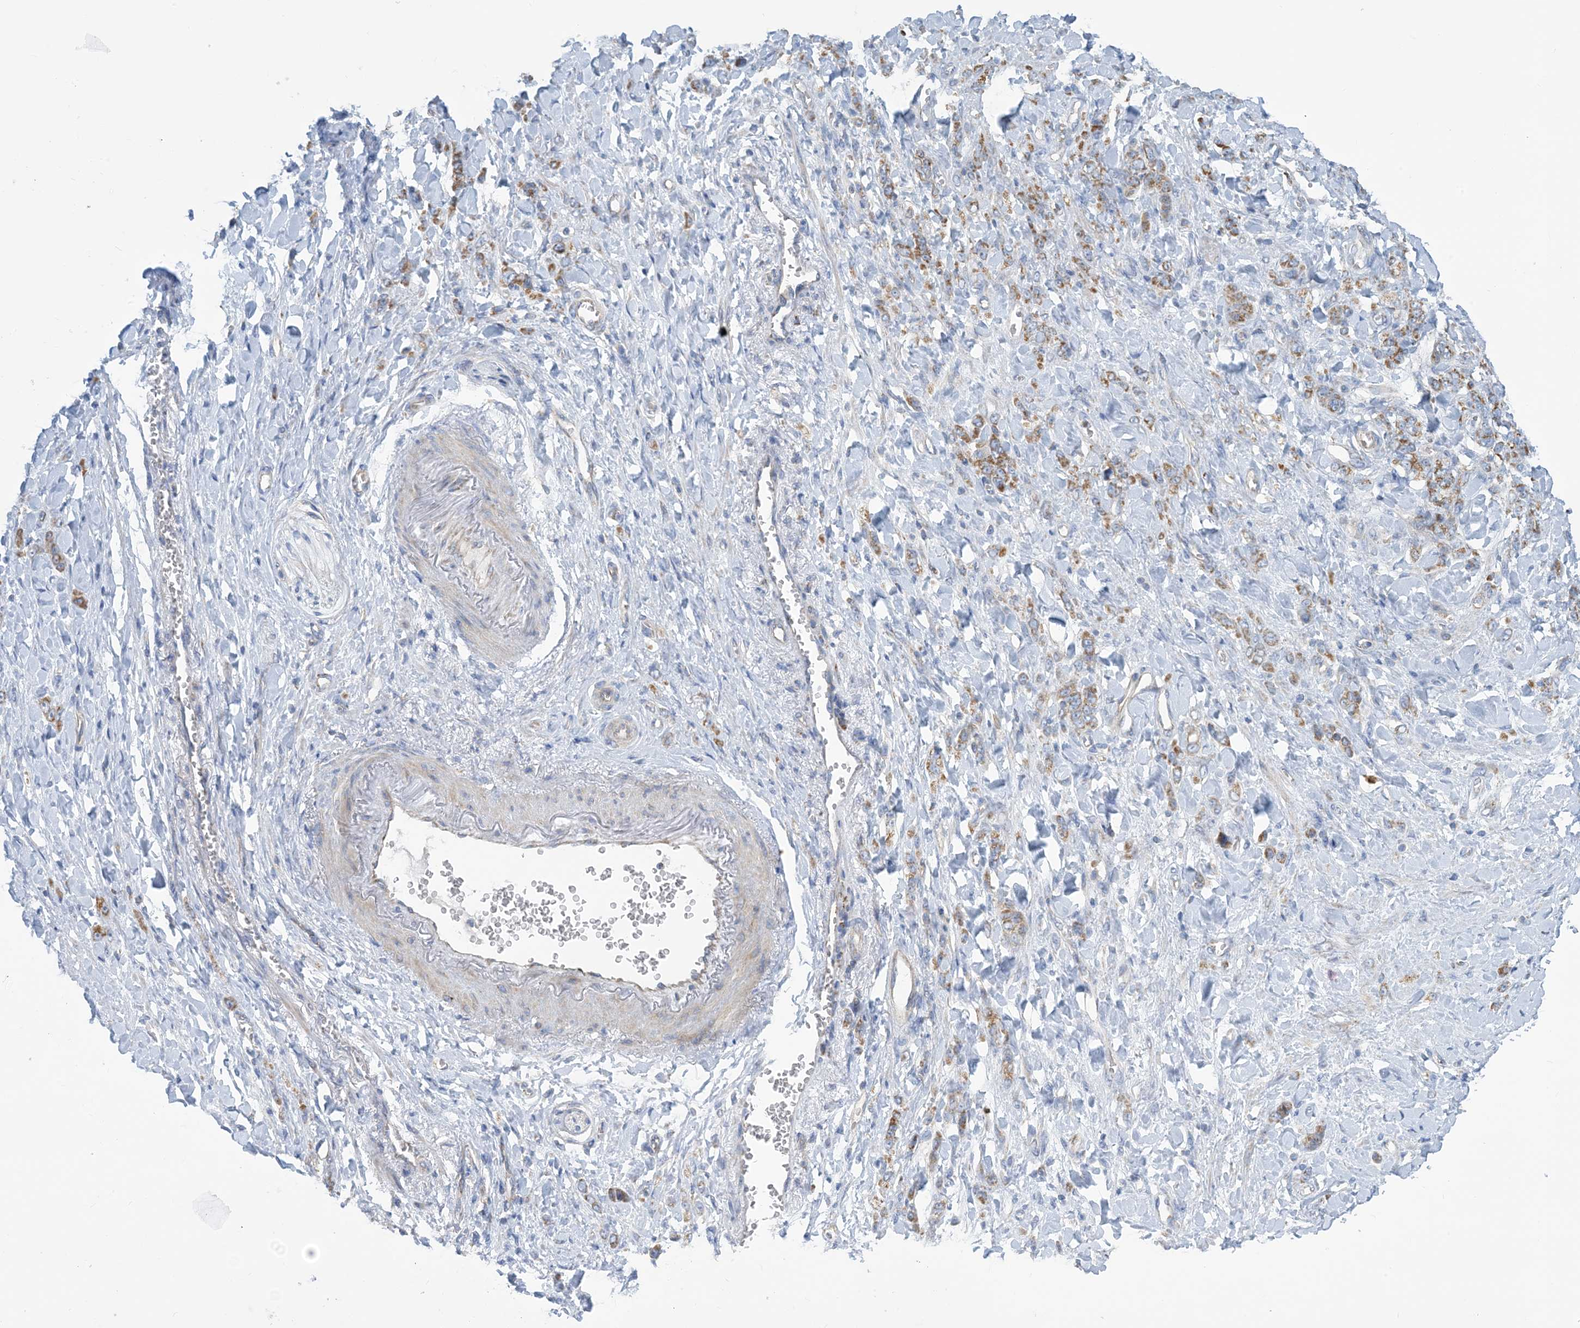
{"staining": {"intensity": "moderate", "quantity": ">75%", "location": "cytoplasmic/membranous"}, "tissue": "stomach cancer", "cell_type": "Tumor cells", "image_type": "cancer", "snomed": [{"axis": "morphology", "description": "Normal tissue, NOS"}, {"axis": "morphology", "description": "Adenocarcinoma, NOS"}, {"axis": "topography", "description": "Stomach"}], "caption": "Protein expression analysis of adenocarcinoma (stomach) shows moderate cytoplasmic/membranous positivity in approximately >75% of tumor cells.", "gene": "PHOSPHO2", "patient": {"sex": "male", "age": 82}}